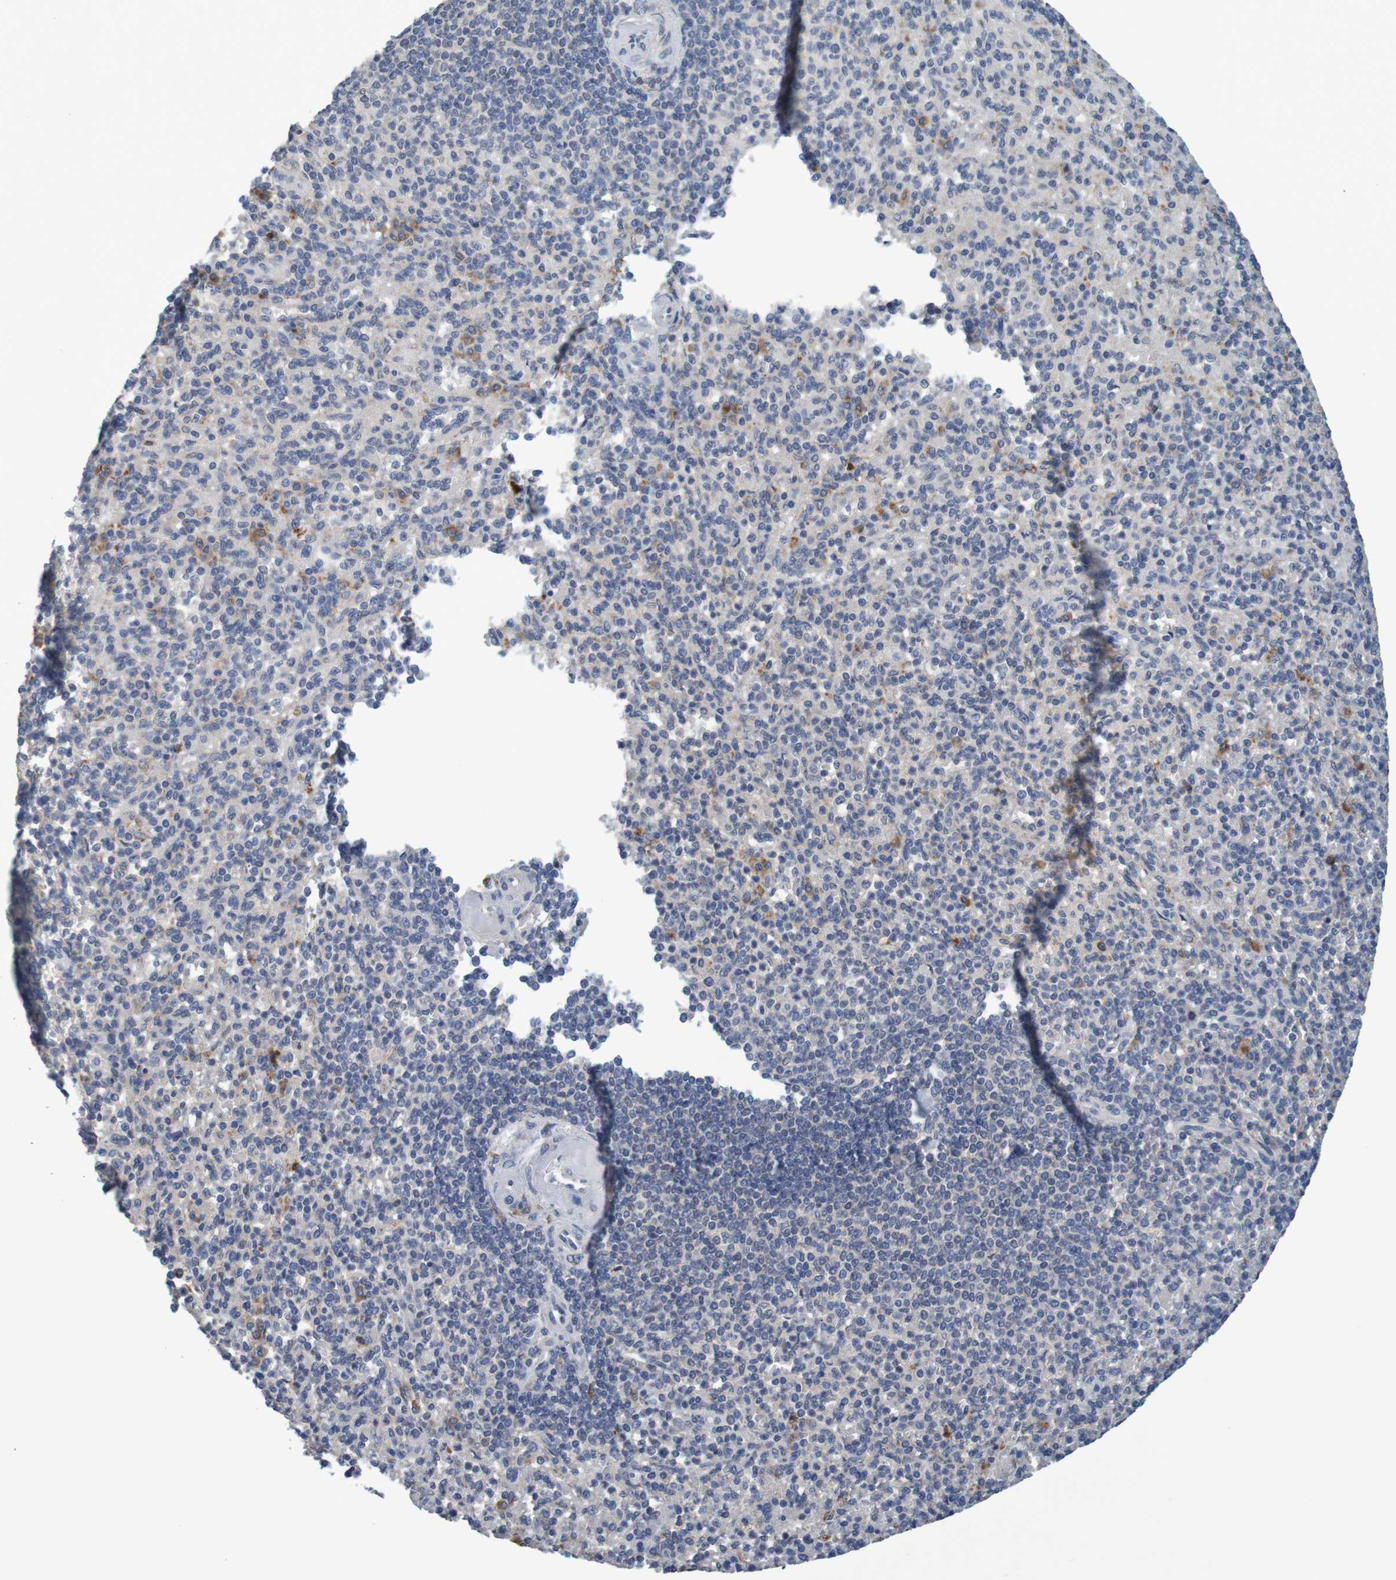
{"staining": {"intensity": "weak", "quantity": "<25%", "location": "cytoplasmic/membranous"}, "tissue": "spleen", "cell_type": "Cells in red pulp", "image_type": "normal", "snomed": [{"axis": "morphology", "description": "Normal tissue, NOS"}, {"axis": "topography", "description": "Spleen"}], "caption": "This is an immunohistochemistry micrograph of benign spleen. There is no expression in cells in red pulp.", "gene": "LTA", "patient": {"sex": "female", "age": 74}}